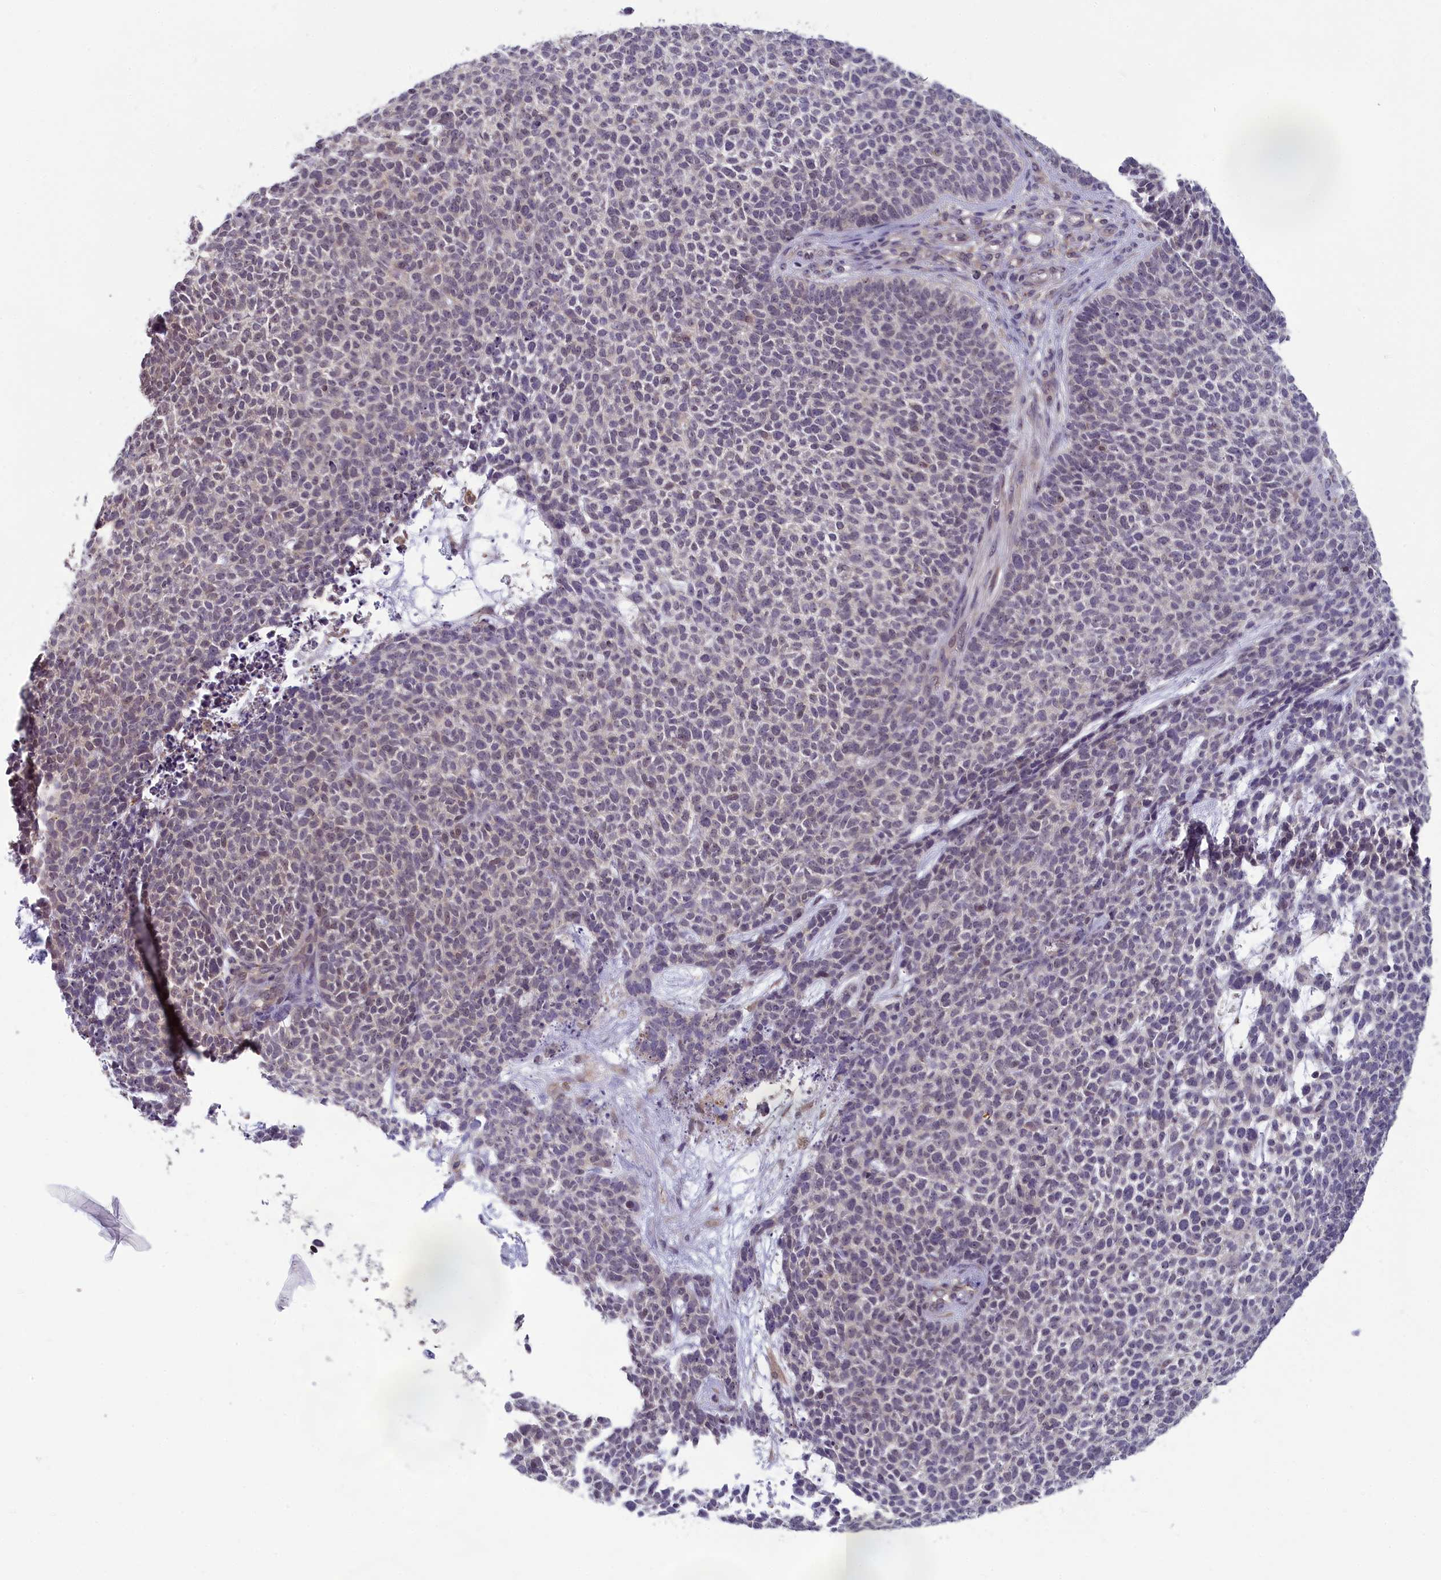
{"staining": {"intensity": "negative", "quantity": "none", "location": "none"}, "tissue": "skin cancer", "cell_type": "Tumor cells", "image_type": "cancer", "snomed": [{"axis": "morphology", "description": "Basal cell carcinoma"}, {"axis": "topography", "description": "Skin"}], "caption": "Basal cell carcinoma (skin) stained for a protein using immunohistochemistry (IHC) demonstrates no positivity tumor cells.", "gene": "MRI1", "patient": {"sex": "female", "age": 84}}